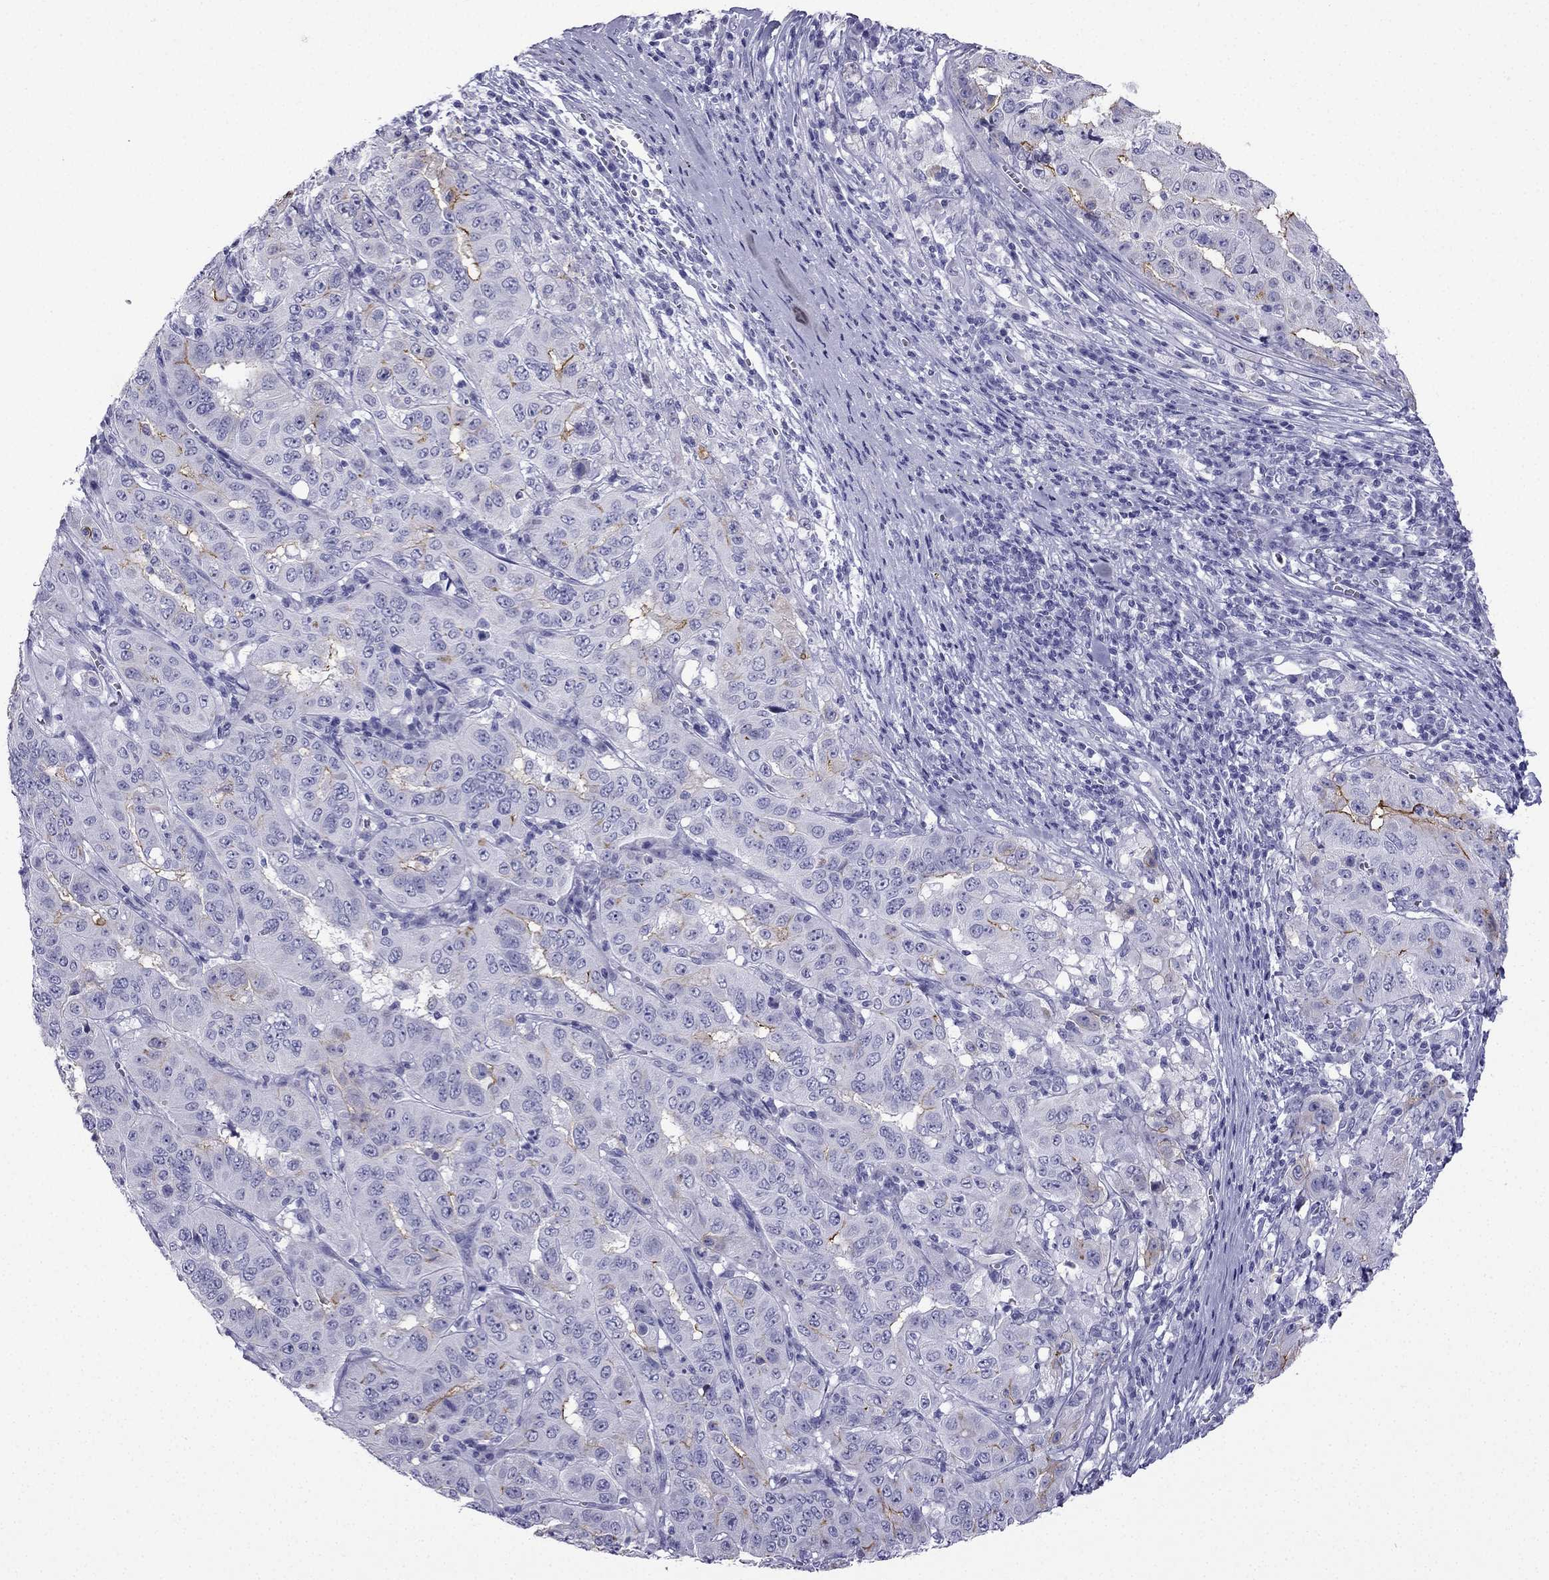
{"staining": {"intensity": "weak", "quantity": "<25%", "location": "cytoplasmic/membranous"}, "tissue": "pancreatic cancer", "cell_type": "Tumor cells", "image_type": "cancer", "snomed": [{"axis": "morphology", "description": "Adenocarcinoma, NOS"}, {"axis": "topography", "description": "Pancreas"}], "caption": "This is a histopathology image of immunohistochemistry staining of pancreatic adenocarcinoma, which shows no expression in tumor cells.", "gene": "GJA8", "patient": {"sex": "male", "age": 63}}